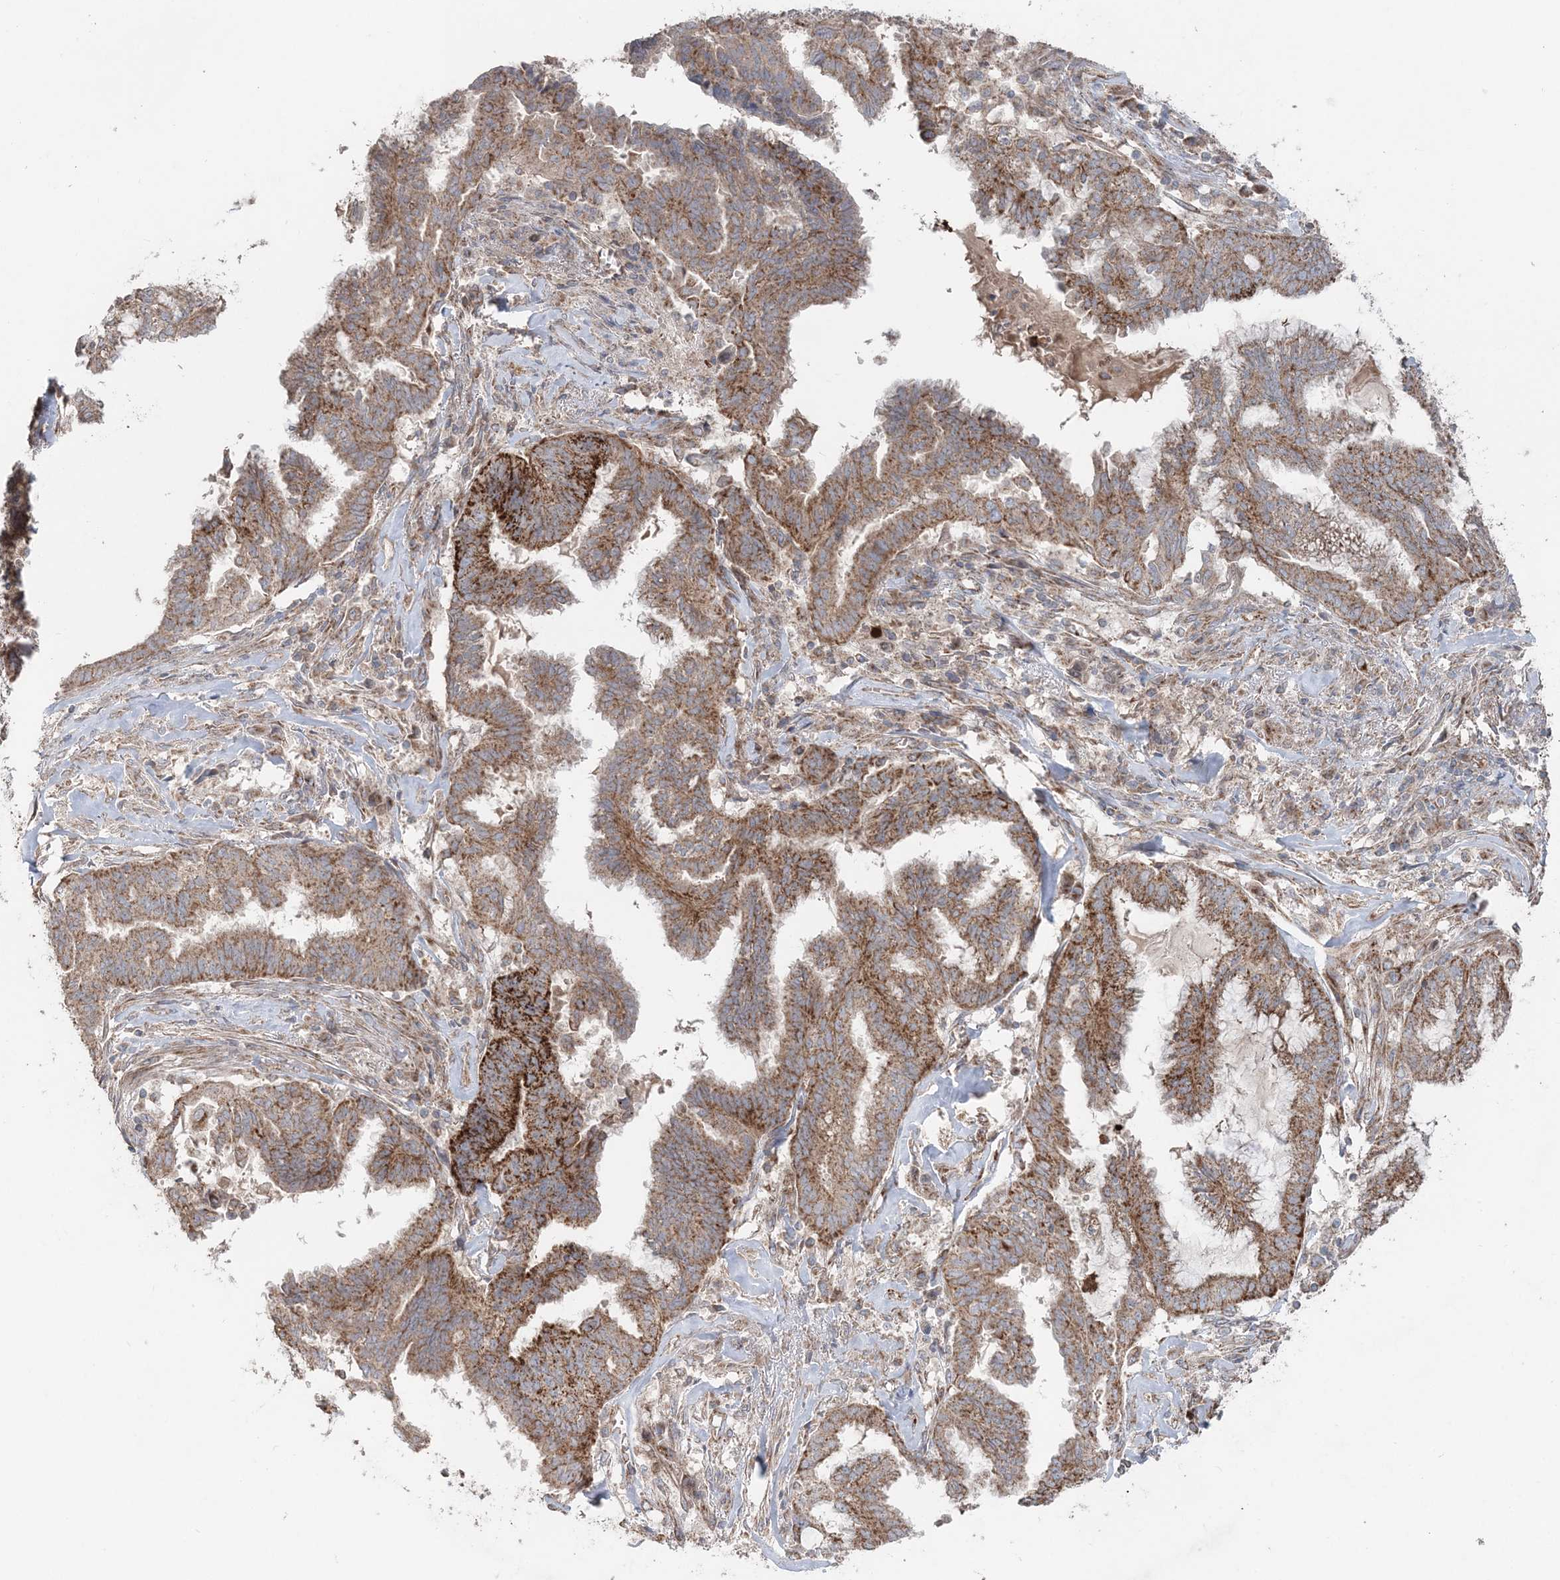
{"staining": {"intensity": "strong", "quantity": ">75%", "location": "cytoplasmic/membranous"}, "tissue": "endometrial cancer", "cell_type": "Tumor cells", "image_type": "cancer", "snomed": [{"axis": "morphology", "description": "Adenocarcinoma, NOS"}, {"axis": "topography", "description": "Endometrium"}], "caption": "Immunohistochemical staining of endometrial adenocarcinoma shows high levels of strong cytoplasmic/membranous positivity in approximately >75% of tumor cells.", "gene": "LRPPRC", "patient": {"sex": "female", "age": 86}}